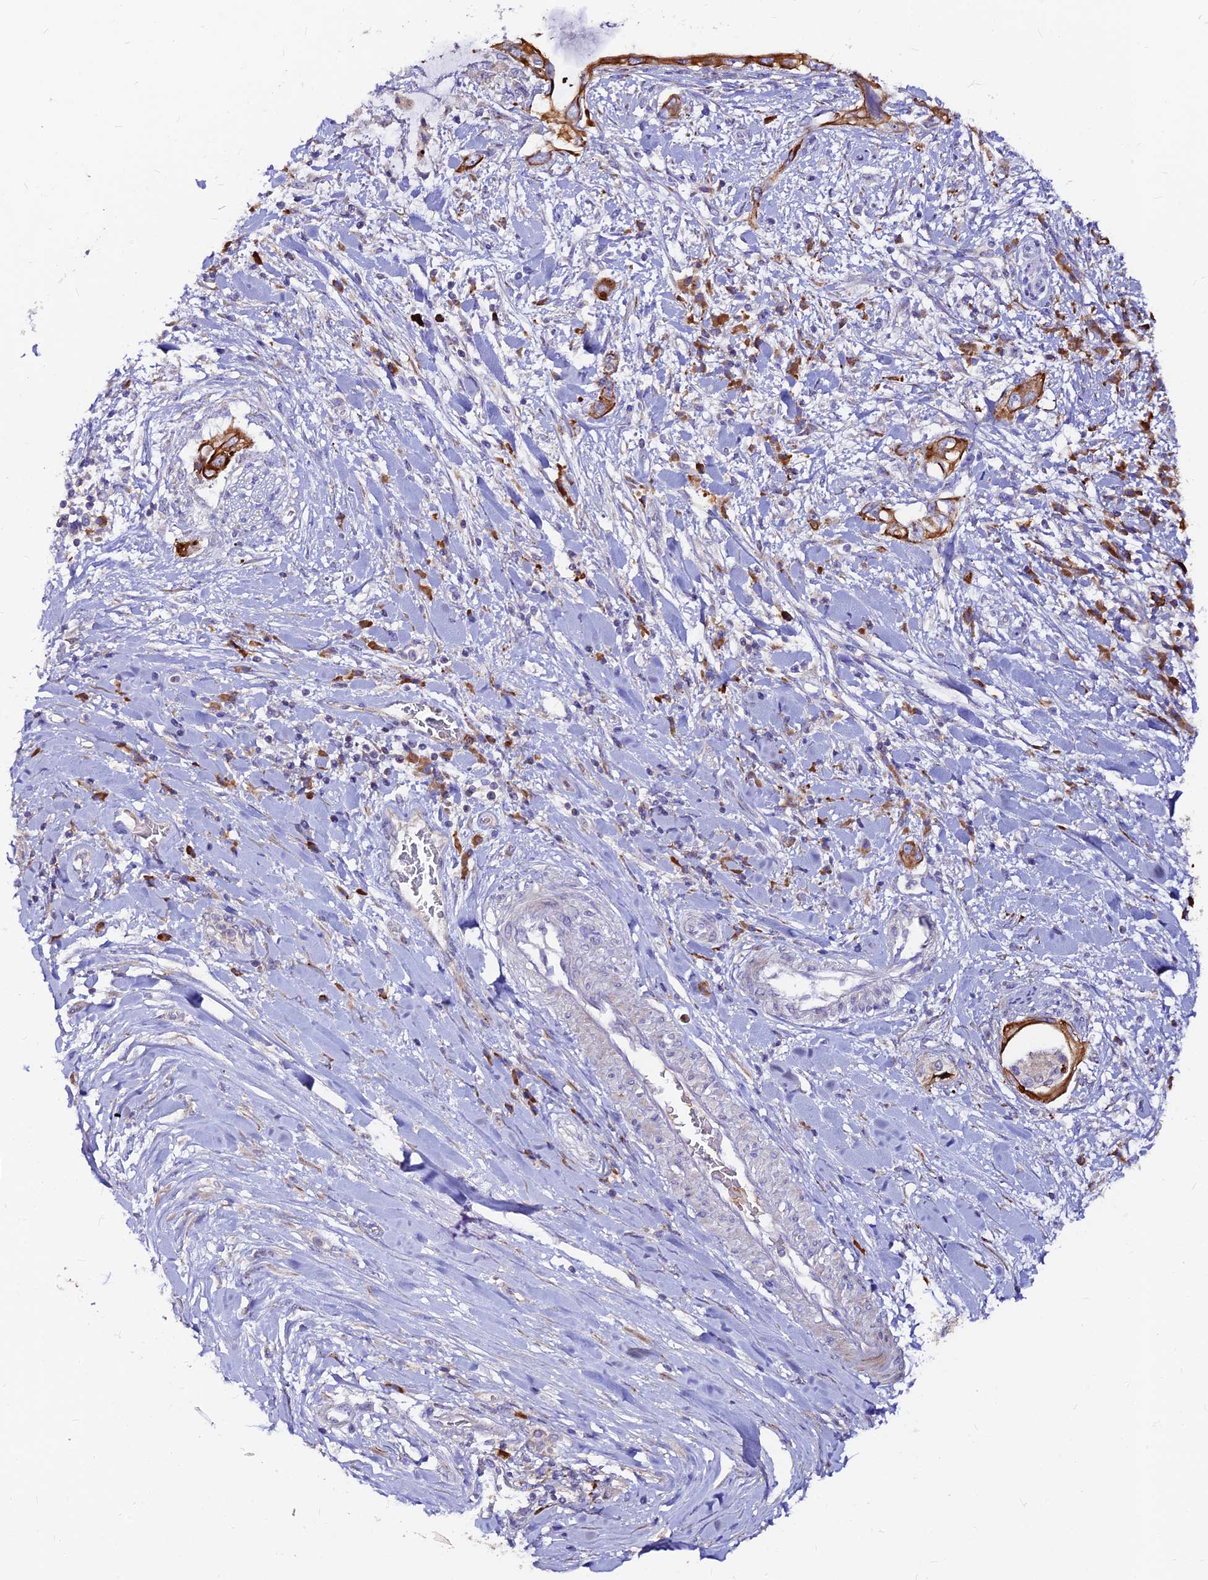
{"staining": {"intensity": "strong", "quantity": ">75%", "location": "cytoplasmic/membranous"}, "tissue": "pancreatic cancer", "cell_type": "Tumor cells", "image_type": "cancer", "snomed": [{"axis": "morphology", "description": "Inflammation, NOS"}, {"axis": "morphology", "description": "Adenocarcinoma, NOS"}, {"axis": "topography", "description": "Pancreas"}], "caption": "A brown stain shows strong cytoplasmic/membranous positivity of a protein in human pancreatic cancer tumor cells. (Brightfield microscopy of DAB IHC at high magnification).", "gene": "DENND2D", "patient": {"sex": "female", "age": 56}}